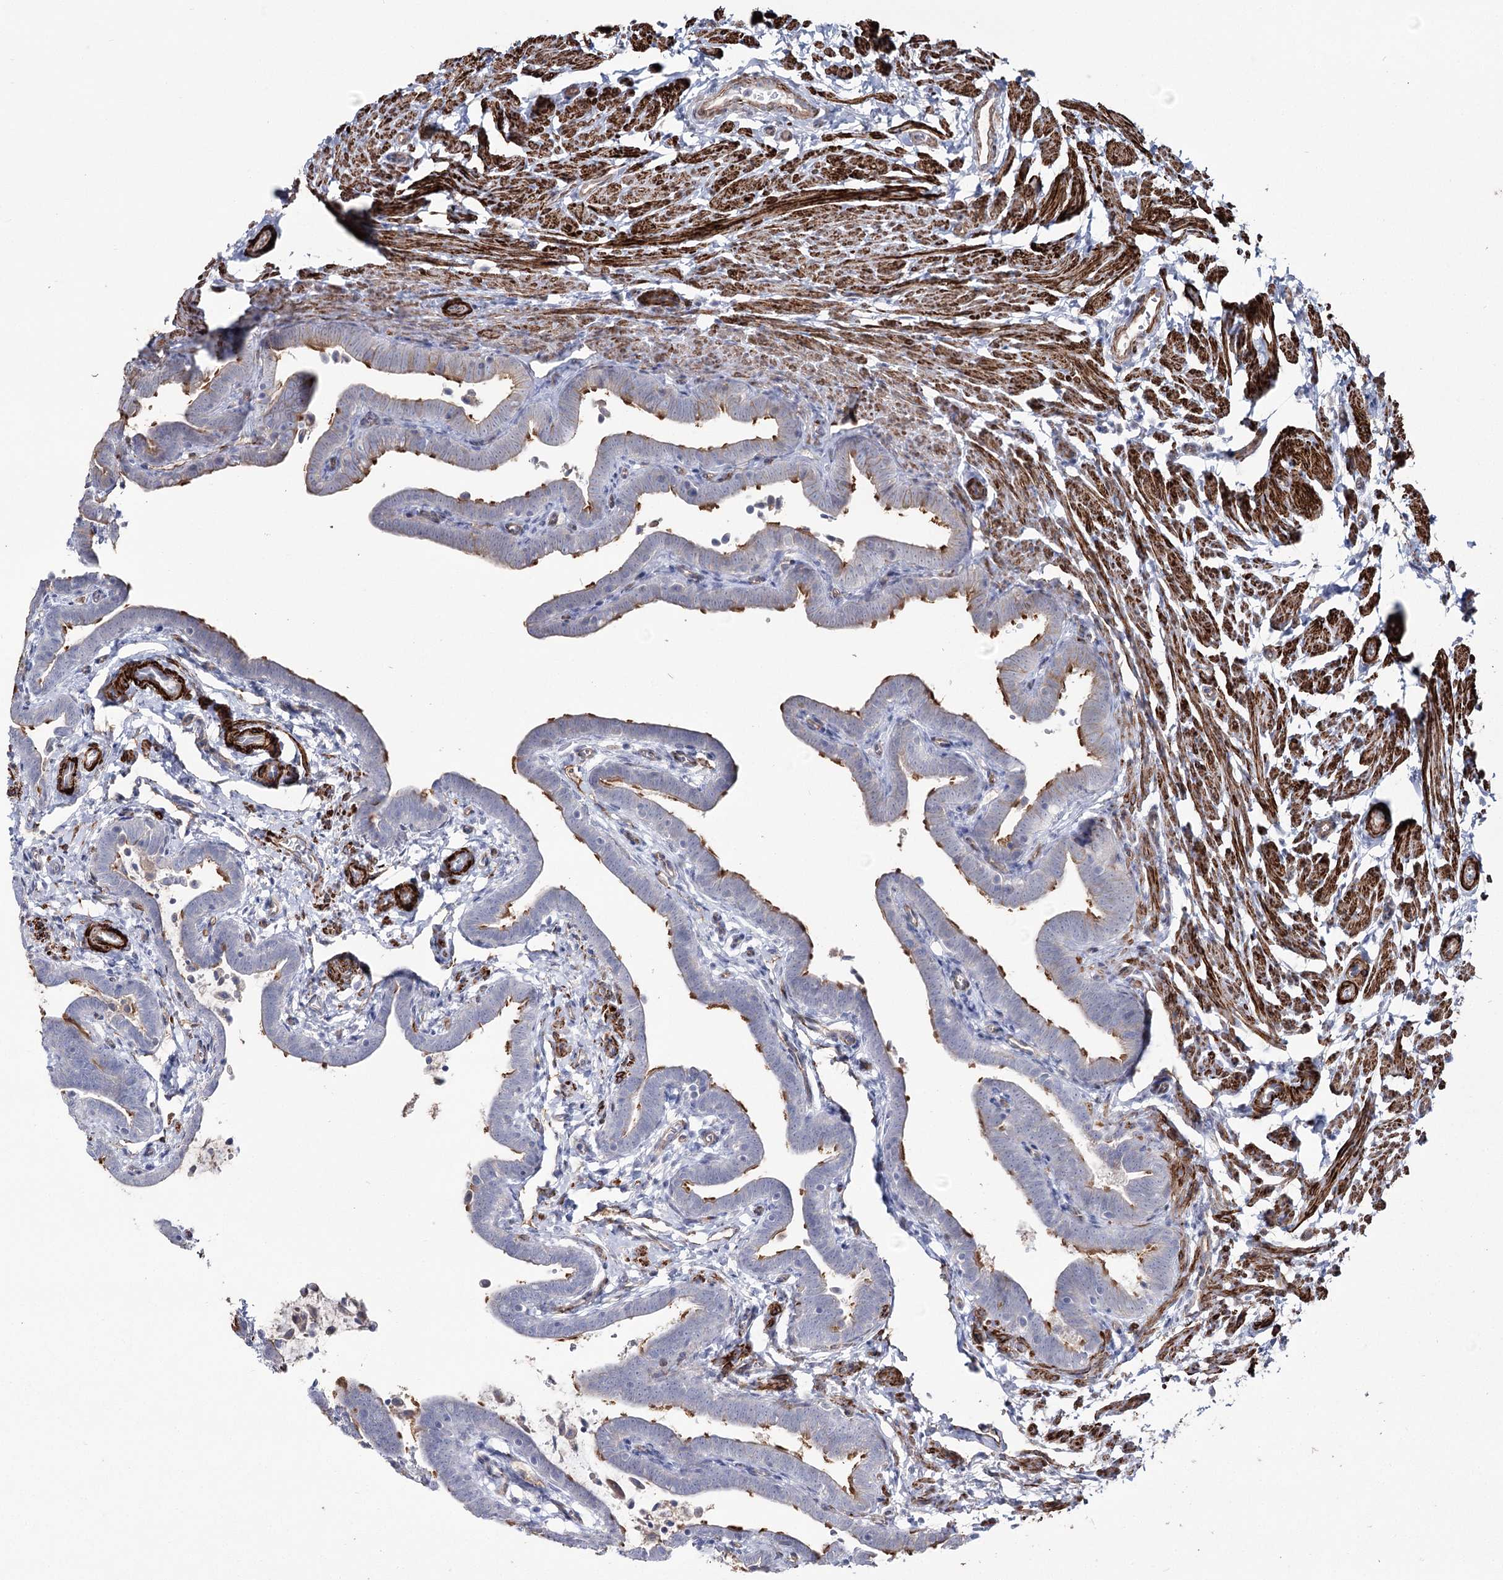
{"staining": {"intensity": "strong", "quantity": "25%-75%", "location": "cytoplasmic/membranous"}, "tissue": "fallopian tube", "cell_type": "Glandular cells", "image_type": "normal", "snomed": [{"axis": "morphology", "description": "Normal tissue, NOS"}, {"axis": "topography", "description": "Fallopian tube"}], "caption": "A brown stain shows strong cytoplasmic/membranous staining of a protein in glandular cells of unremarkable fallopian tube.", "gene": "SUMF1", "patient": {"sex": "female", "age": 36}}